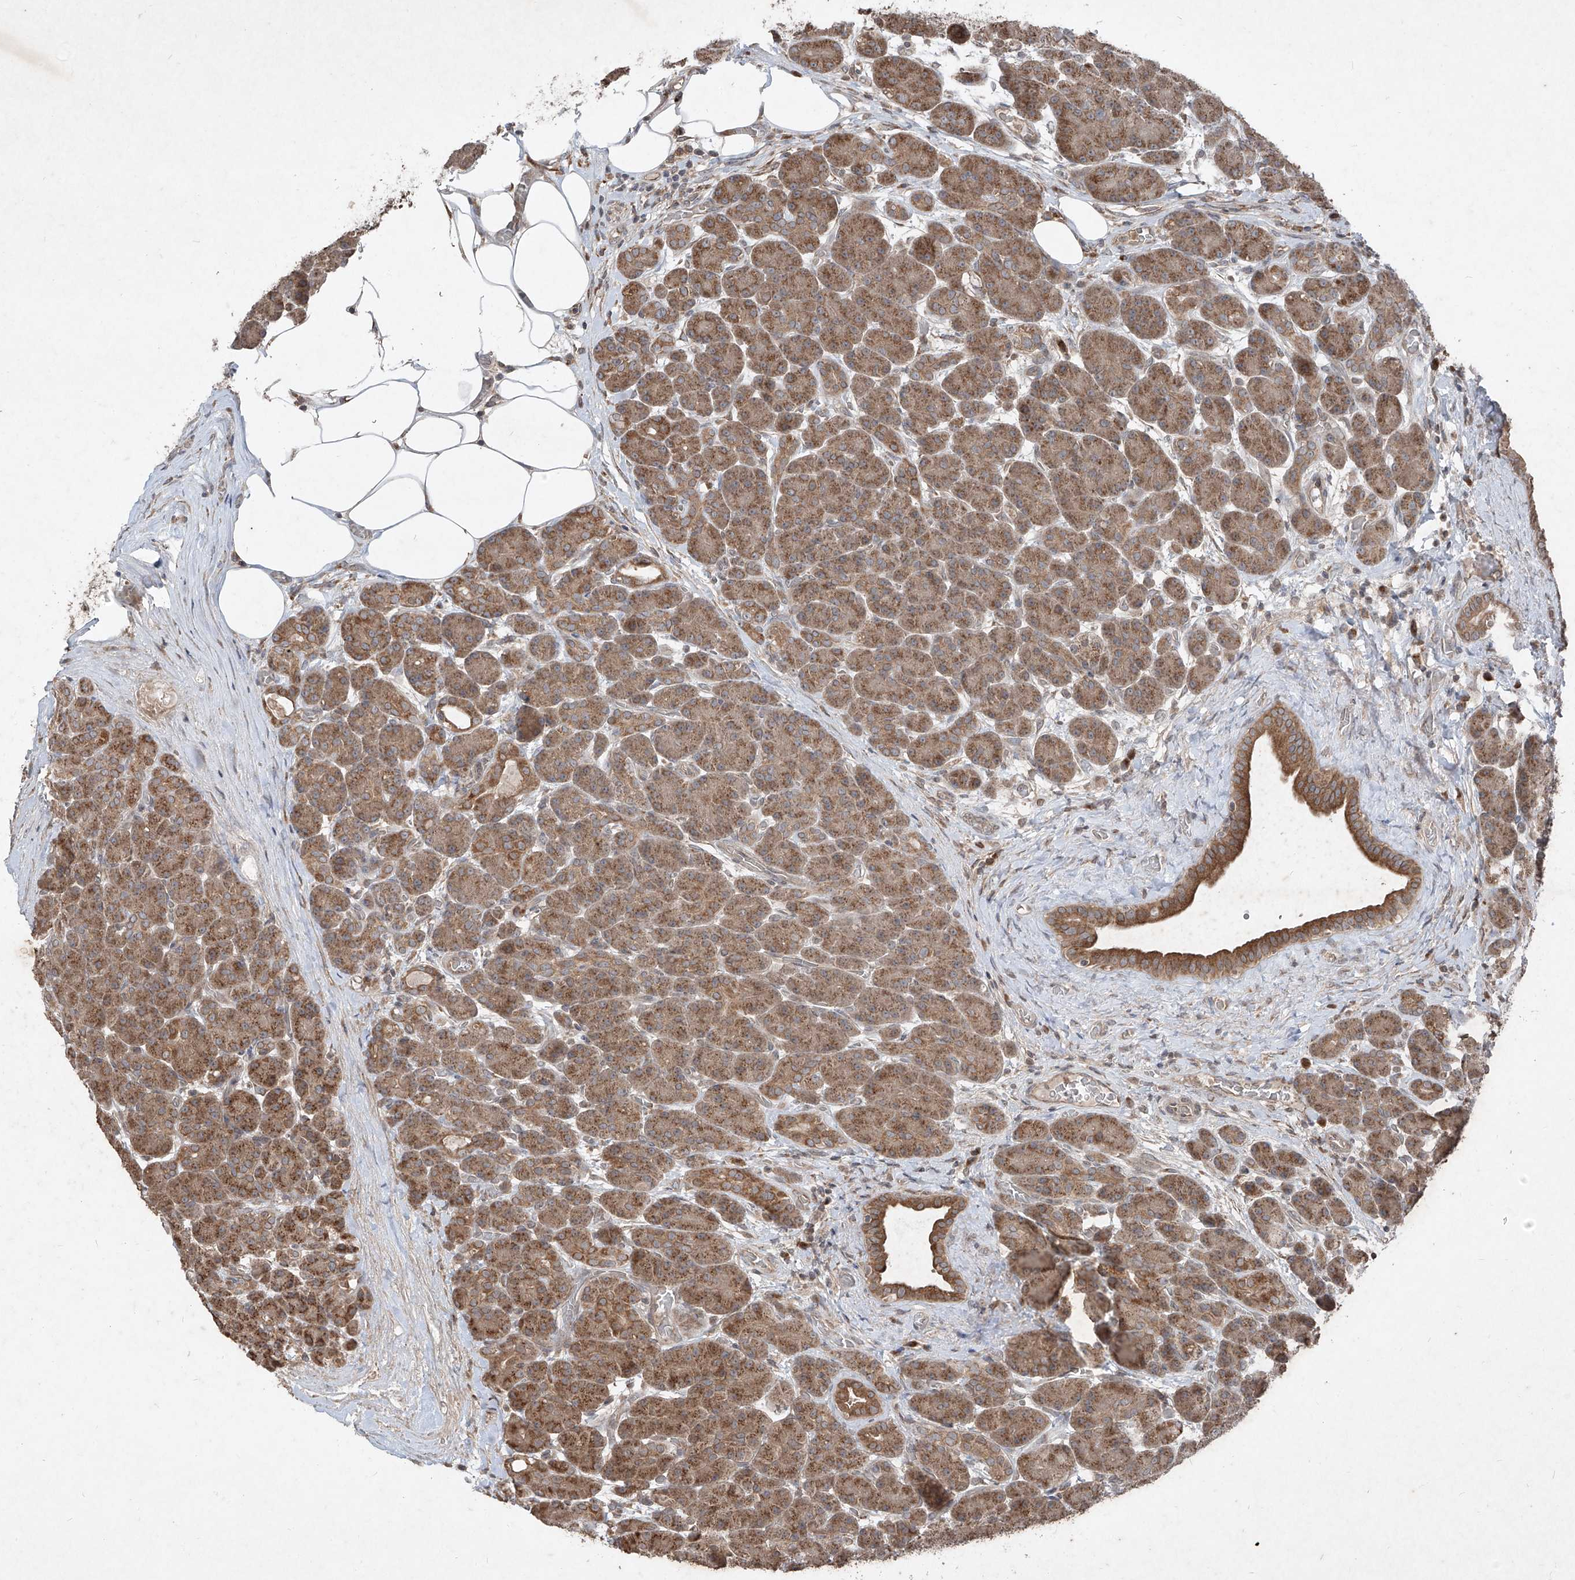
{"staining": {"intensity": "moderate", "quantity": ">75%", "location": "cytoplasmic/membranous"}, "tissue": "pancreas", "cell_type": "Exocrine glandular cells", "image_type": "normal", "snomed": [{"axis": "morphology", "description": "Normal tissue, NOS"}, {"axis": "topography", "description": "Pancreas"}], "caption": "Pancreas stained for a protein demonstrates moderate cytoplasmic/membranous positivity in exocrine glandular cells.", "gene": "ABCD3", "patient": {"sex": "male", "age": 63}}